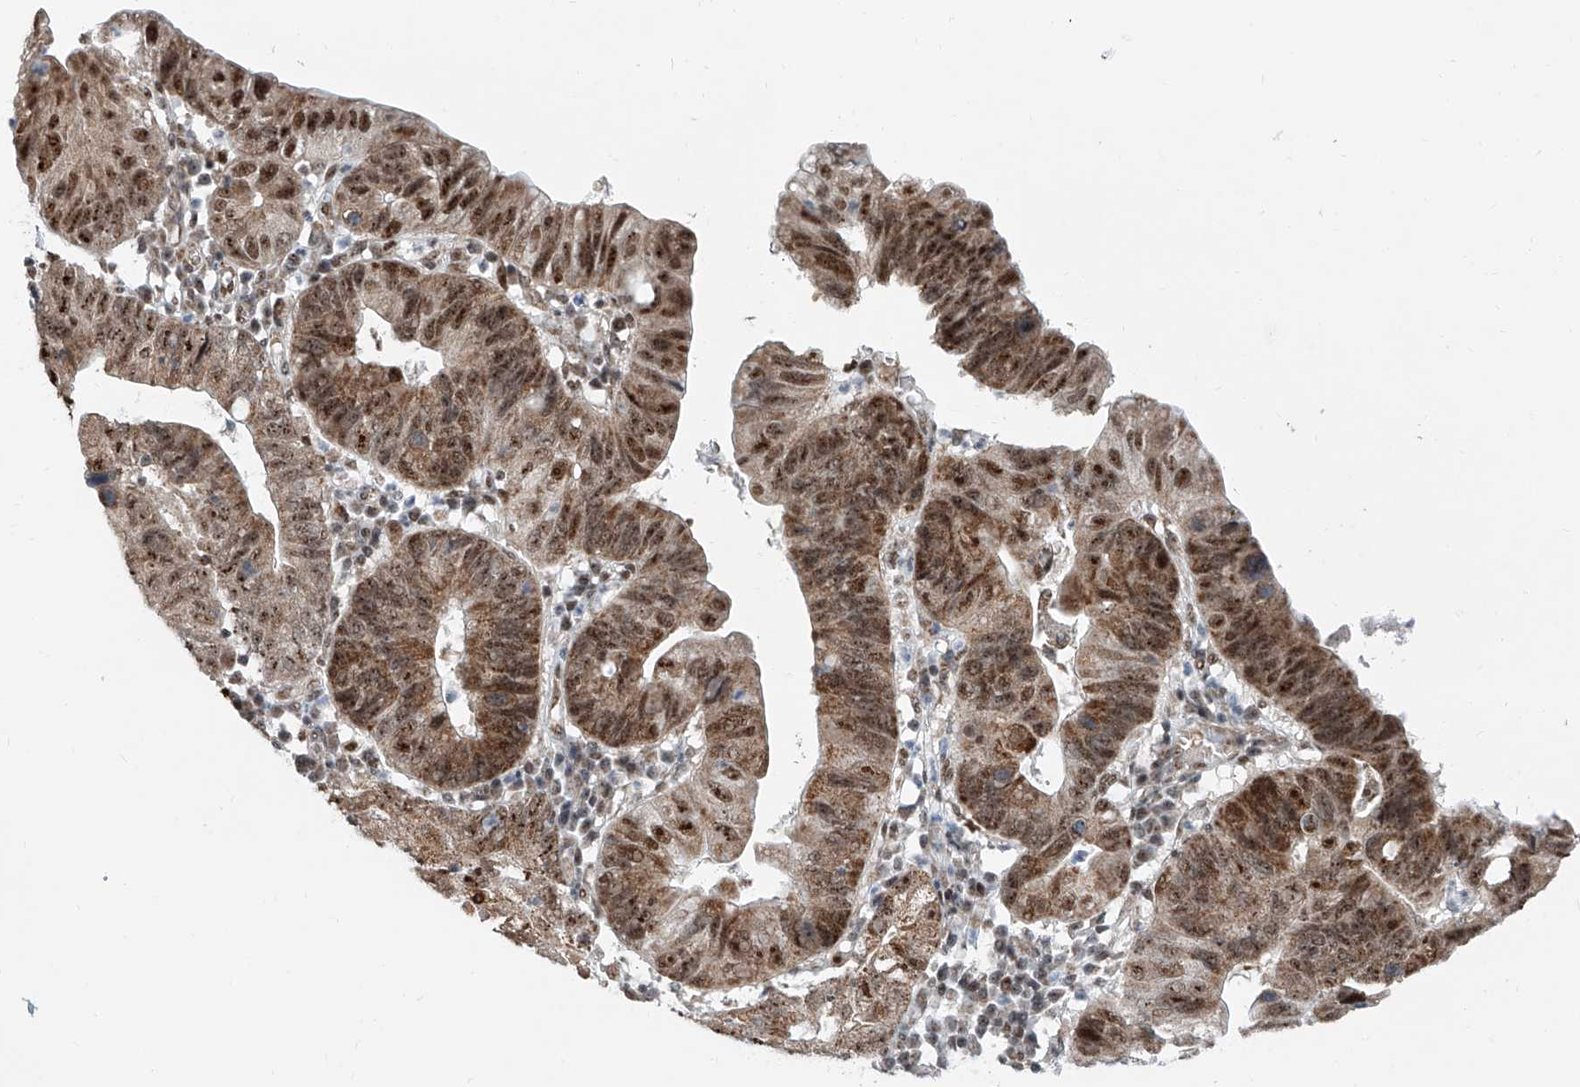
{"staining": {"intensity": "strong", "quantity": ">75%", "location": "cytoplasmic/membranous,nuclear"}, "tissue": "stomach cancer", "cell_type": "Tumor cells", "image_type": "cancer", "snomed": [{"axis": "morphology", "description": "Adenocarcinoma, NOS"}, {"axis": "topography", "description": "Stomach"}], "caption": "This micrograph shows immunohistochemistry (IHC) staining of human stomach cancer (adenocarcinoma), with high strong cytoplasmic/membranous and nuclear expression in approximately >75% of tumor cells.", "gene": "SDE2", "patient": {"sex": "male", "age": 59}}